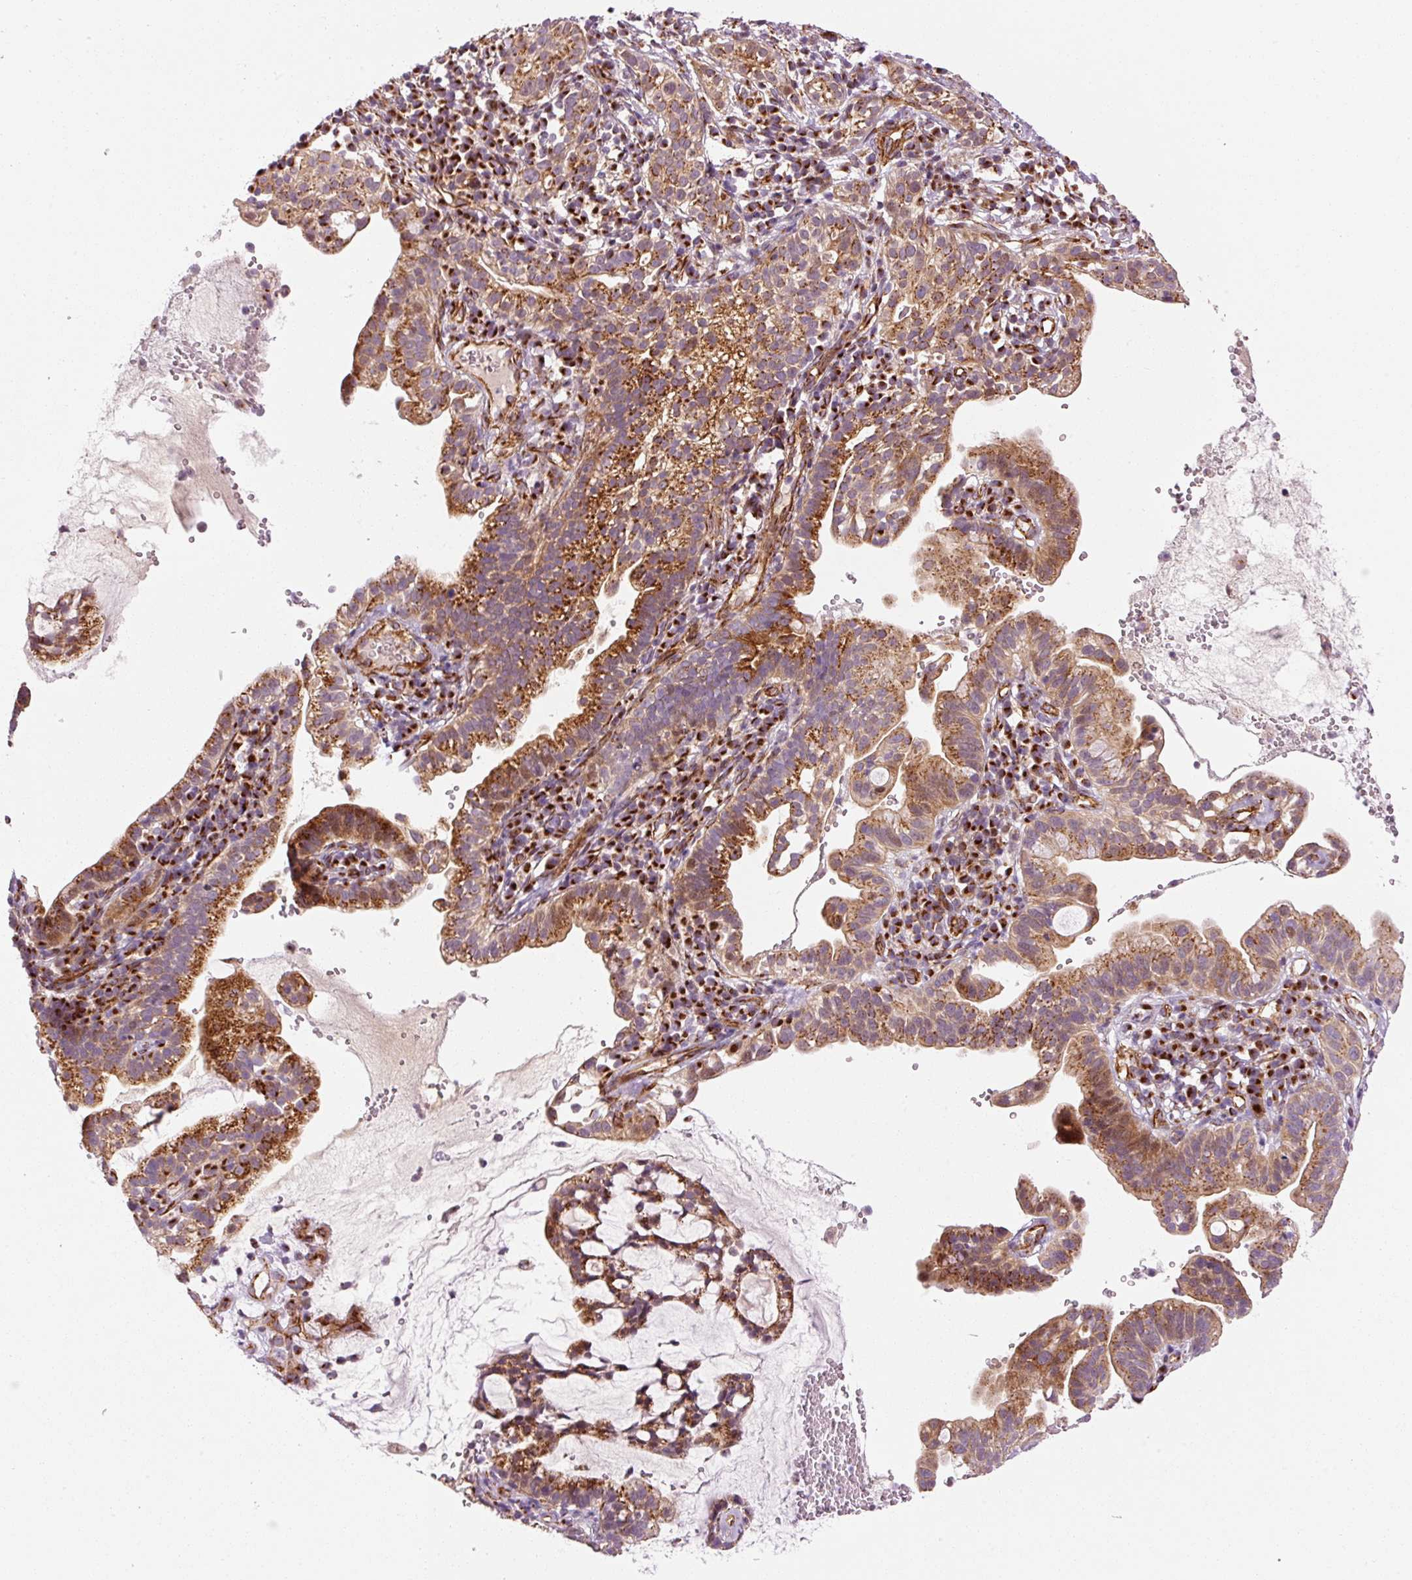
{"staining": {"intensity": "strong", "quantity": ">75%", "location": "cytoplasmic/membranous"}, "tissue": "cervical cancer", "cell_type": "Tumor cells", "image_type": "cancer", "snomed": [{"axis": "morphology", "description": "Adenocarcinoma, NOS"}, {"axis": "topography", "description": "Cervix"}], "caption": "Brown immunohistochemical staining in cervical cancer (adenocarcinoma) exhibits strong cytoplasmic/membranous staining in about >75% of tumor cells.", "gene": "PPP1R14B", "patient": {"sex": "female", "age": 41}}